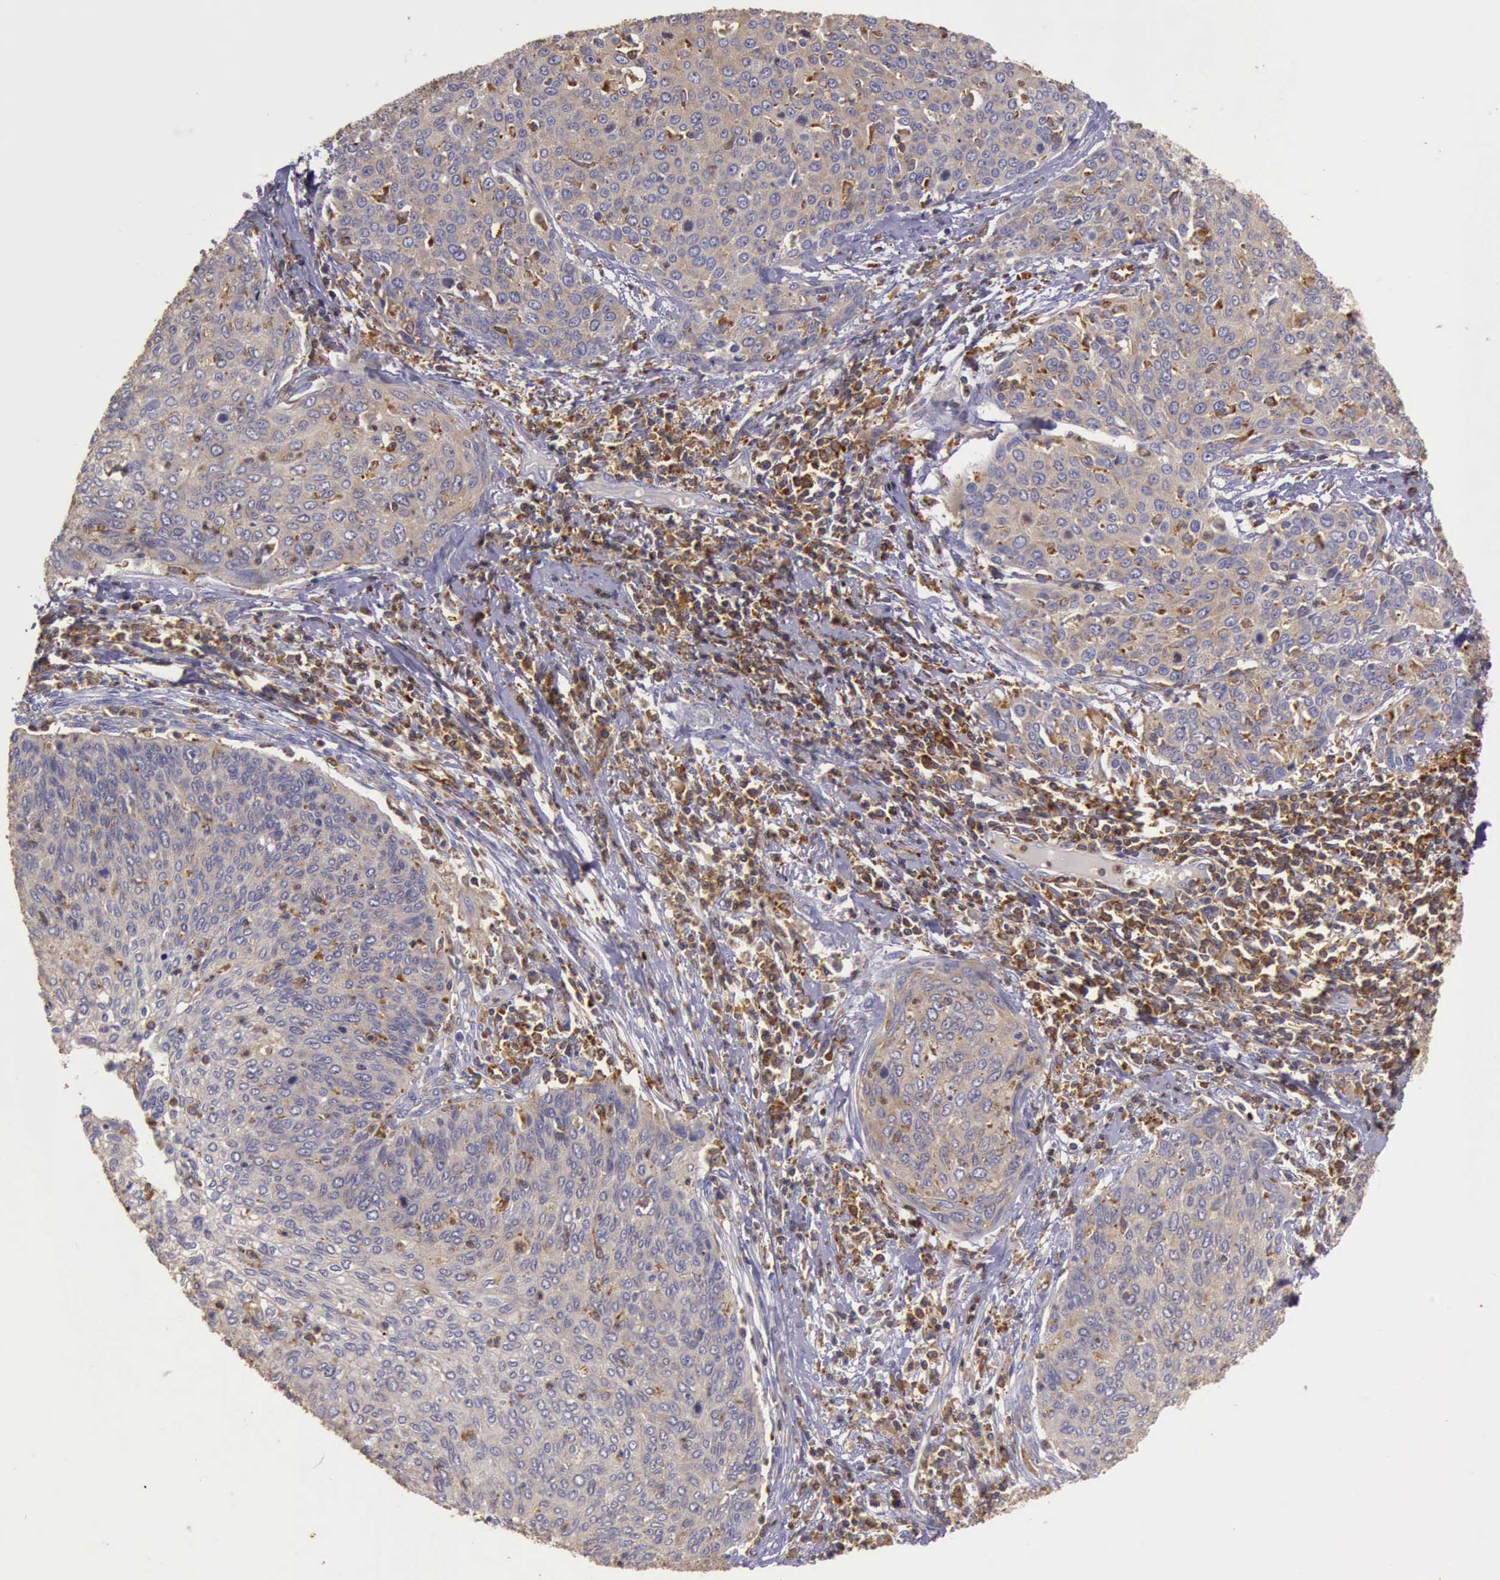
{"staining": {"intensity": "weak", "quantity": ">75%", "location": "cytoplasmic/membranous"}, "tissue": "cervical cancer", "cell_type": "Tumor cells", "image_type": "cancer", "snomed": [{"axis": "morphology", "description": "Squamous cell carcinoma, NOS"}, {"axis": "topography", "description": "Cervix"}], "caption": "IHC of human cervical cancer displays low levels of weak cytoplasmic/membranous positivity in approximately >75% of tumor cells.", "gene": "ARHGAP4", "patient": {"sex": "female", "age": 38}}